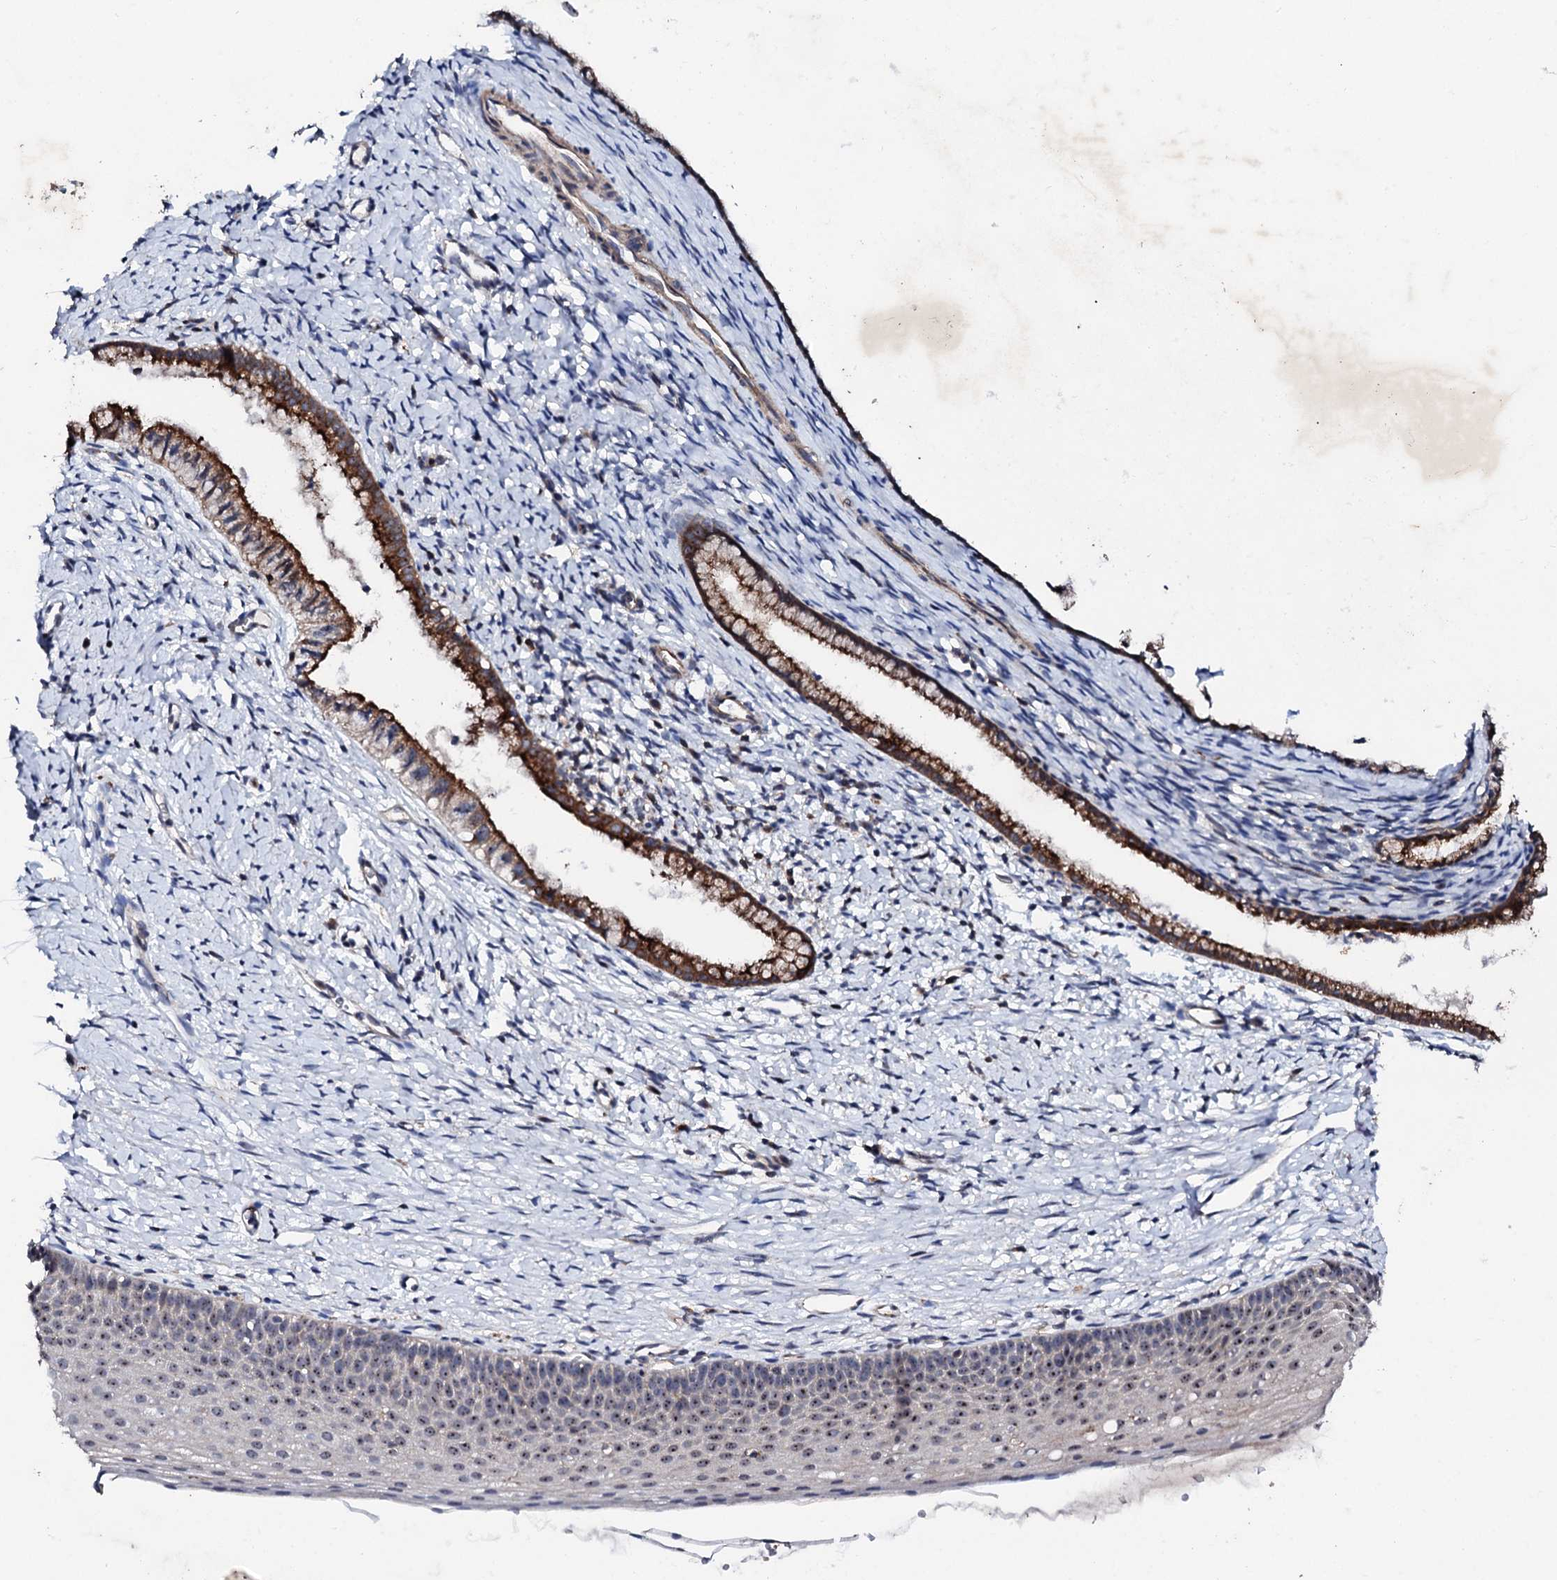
{"staining": {"intensity": "strong", "quantity": ">75%", "location": "cytoplasmic/membranous"}, "tissue": "cervix", "cell_type": "Glandular cells", "image_type": "normal", "snomed": [{"axis": "morphology", "description": "Normal tissue, NOS"}, {"axis": "topography", "description": "Cervix"}], "caption": "DAB (3,3'-diaminobenzidine) immunohistochemical staining of normal human cervix reveals strong cytoplasmic/membranous protein expression in approximately >75% of glandular cells.", "gene": "GTPBP4", "patient": {"sex": "female", "age": 36}}